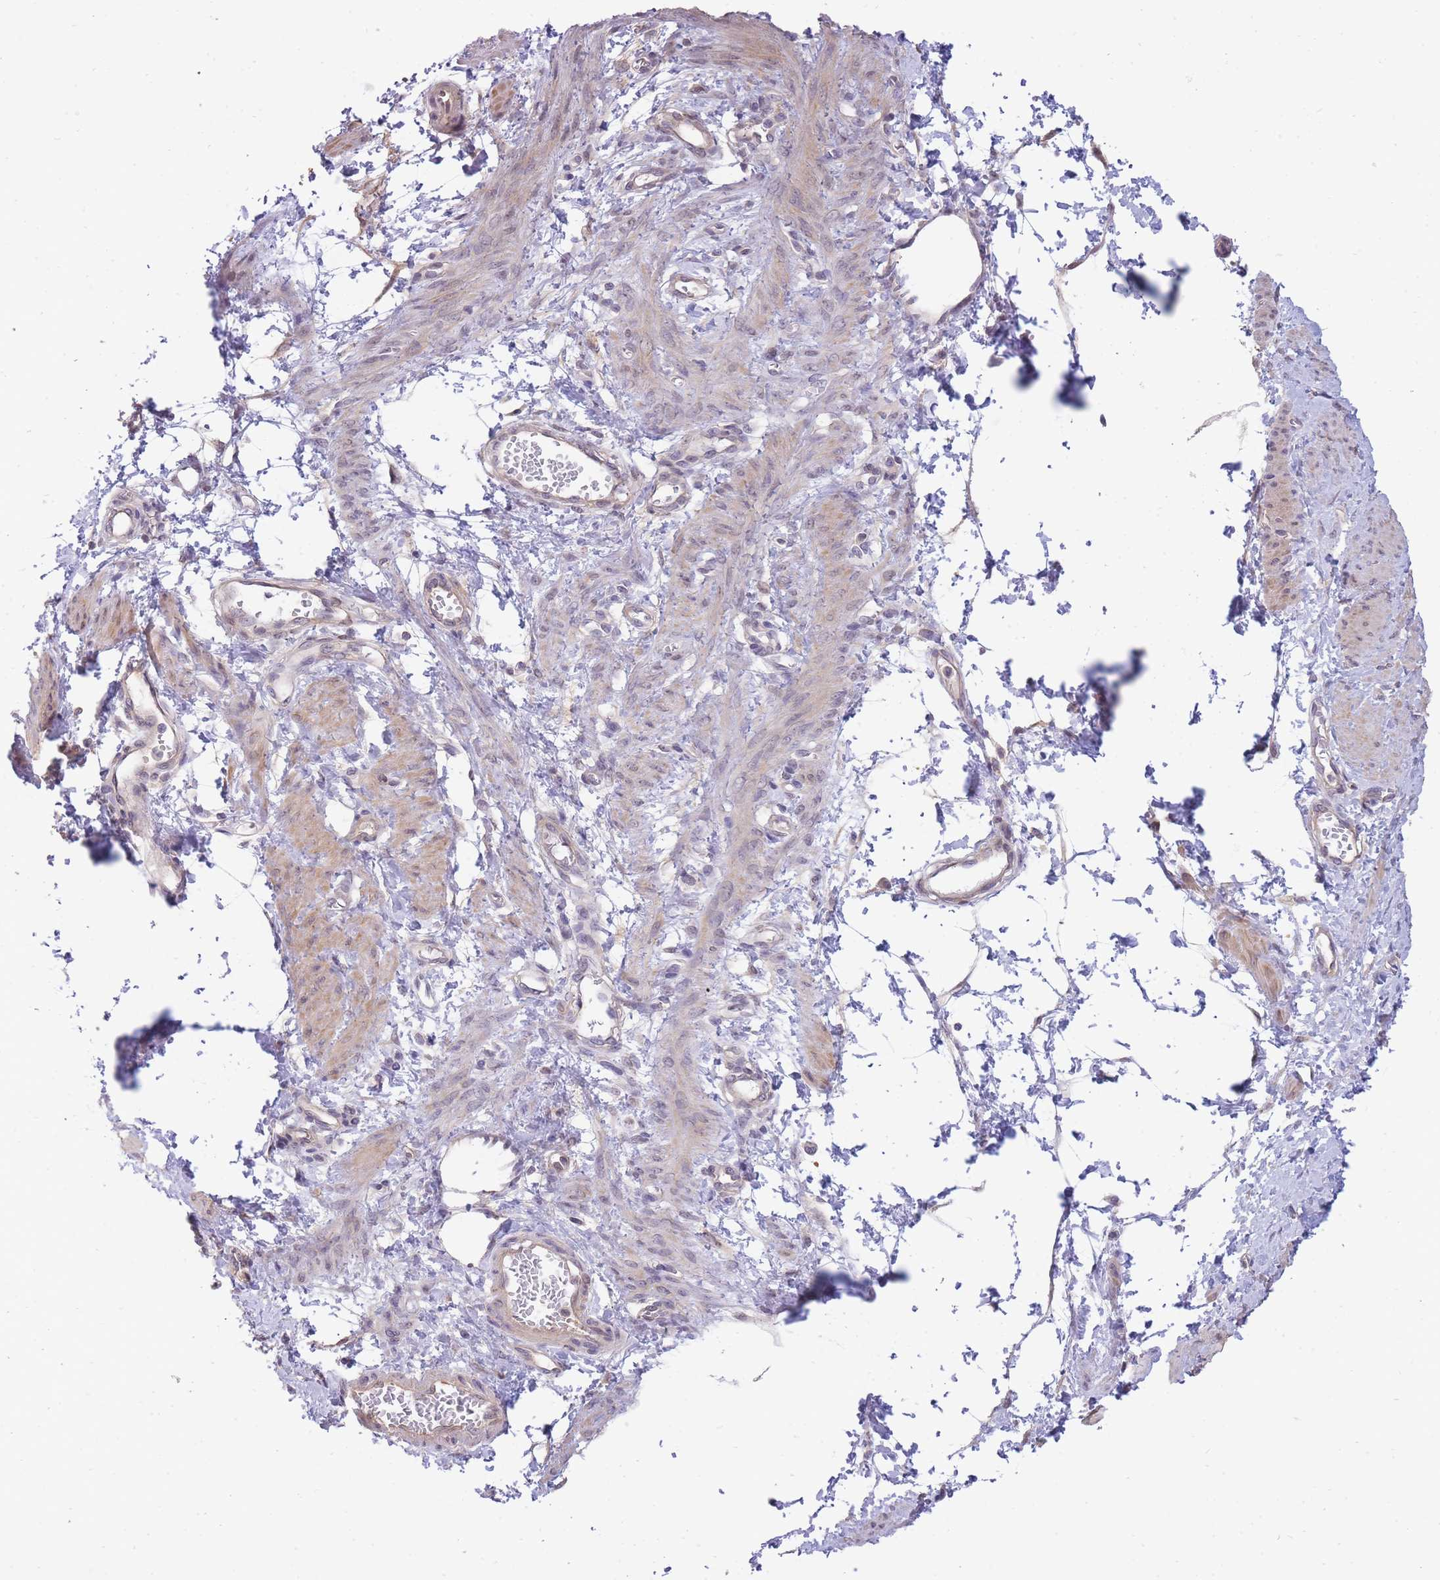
{"staining": {"intensity": "moderate", "quantity": "25%-75%", "location": "cytoplasmic/membranous"}, "tissue": "smooth muscle", "cell_type": "Smooth muscle cells", "image_type": "normal", "snomed": [{"axis": "morphology", "description": "Normal tissue, NOS"}, {"axis": "topography", "description": "Smooth muscle"}, {"axis": "topography", "description": "Uterus"}], "caption": "Protein analysis of benign smooth muscle exhibits moderate cytoplasmic/membranous expression in approximately 25%-75% of smooth muscle cells. (brown staining indicates protein expression, while blue staining denotes nuclei).", "gene": "SMC6", "patient": {"sex": "female", "age": 39}}